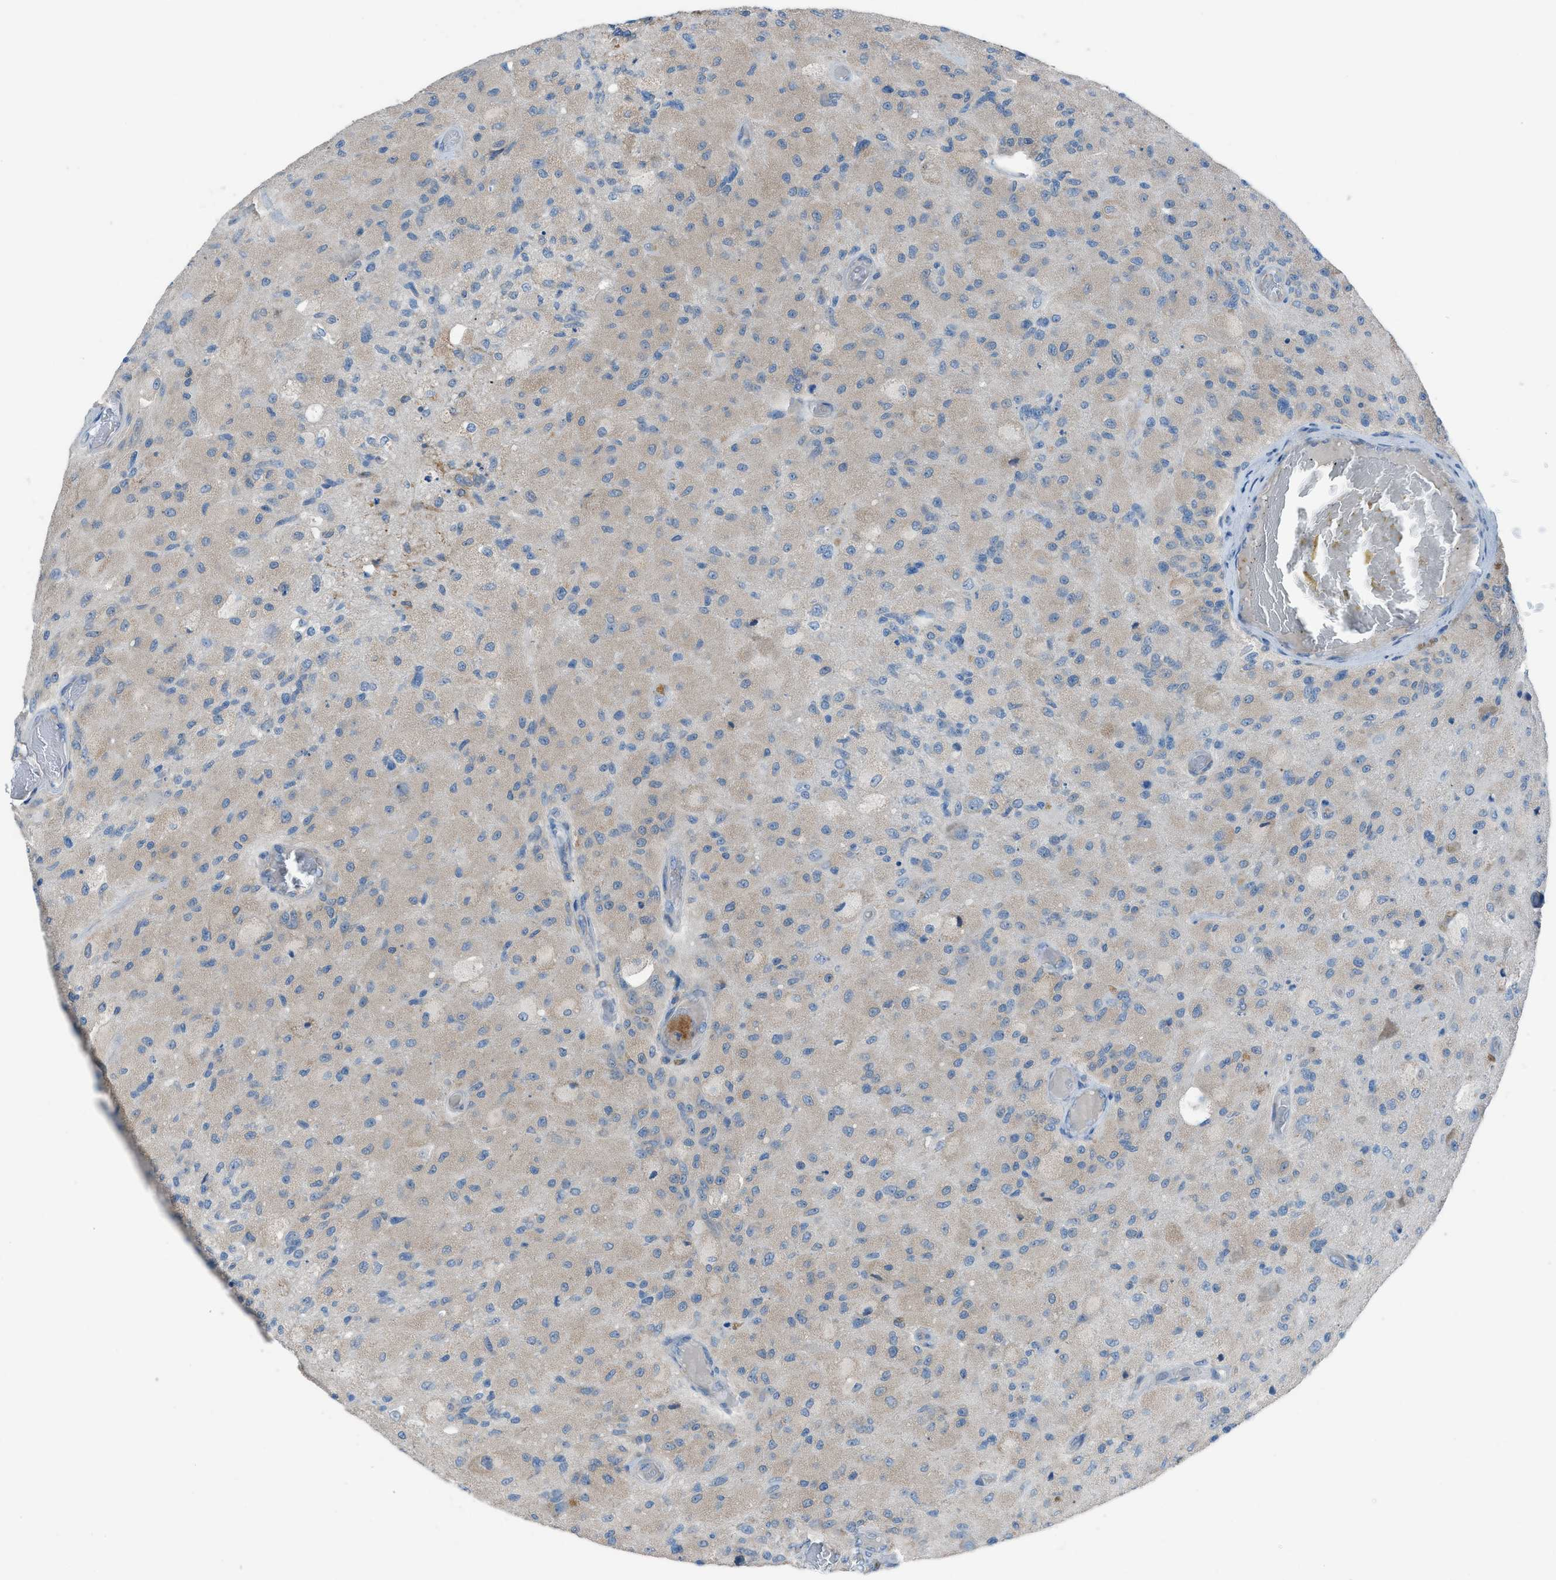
{"staining": {"intensity": "weak", "quantity": "<25%", "location": "cytoplasmic/membranous"}, "tissue": "glioma", "cell_type": "Tumor cells", "image_type": "cancer", "snomed": [{"axis": "morphology", "description": "Normal tissue, NOS"}, {"axis": "morphology", "description": "Glioma, malignant, High grade"}, {"axis": "topography", "description": "Cerebral cortex"}], "caption": "Protein analysis of malignant high-grade glioma displays no significant positivity in tumor cells.", "gene": "HEG1", "patient": {"sex": "male", "age": 77}}